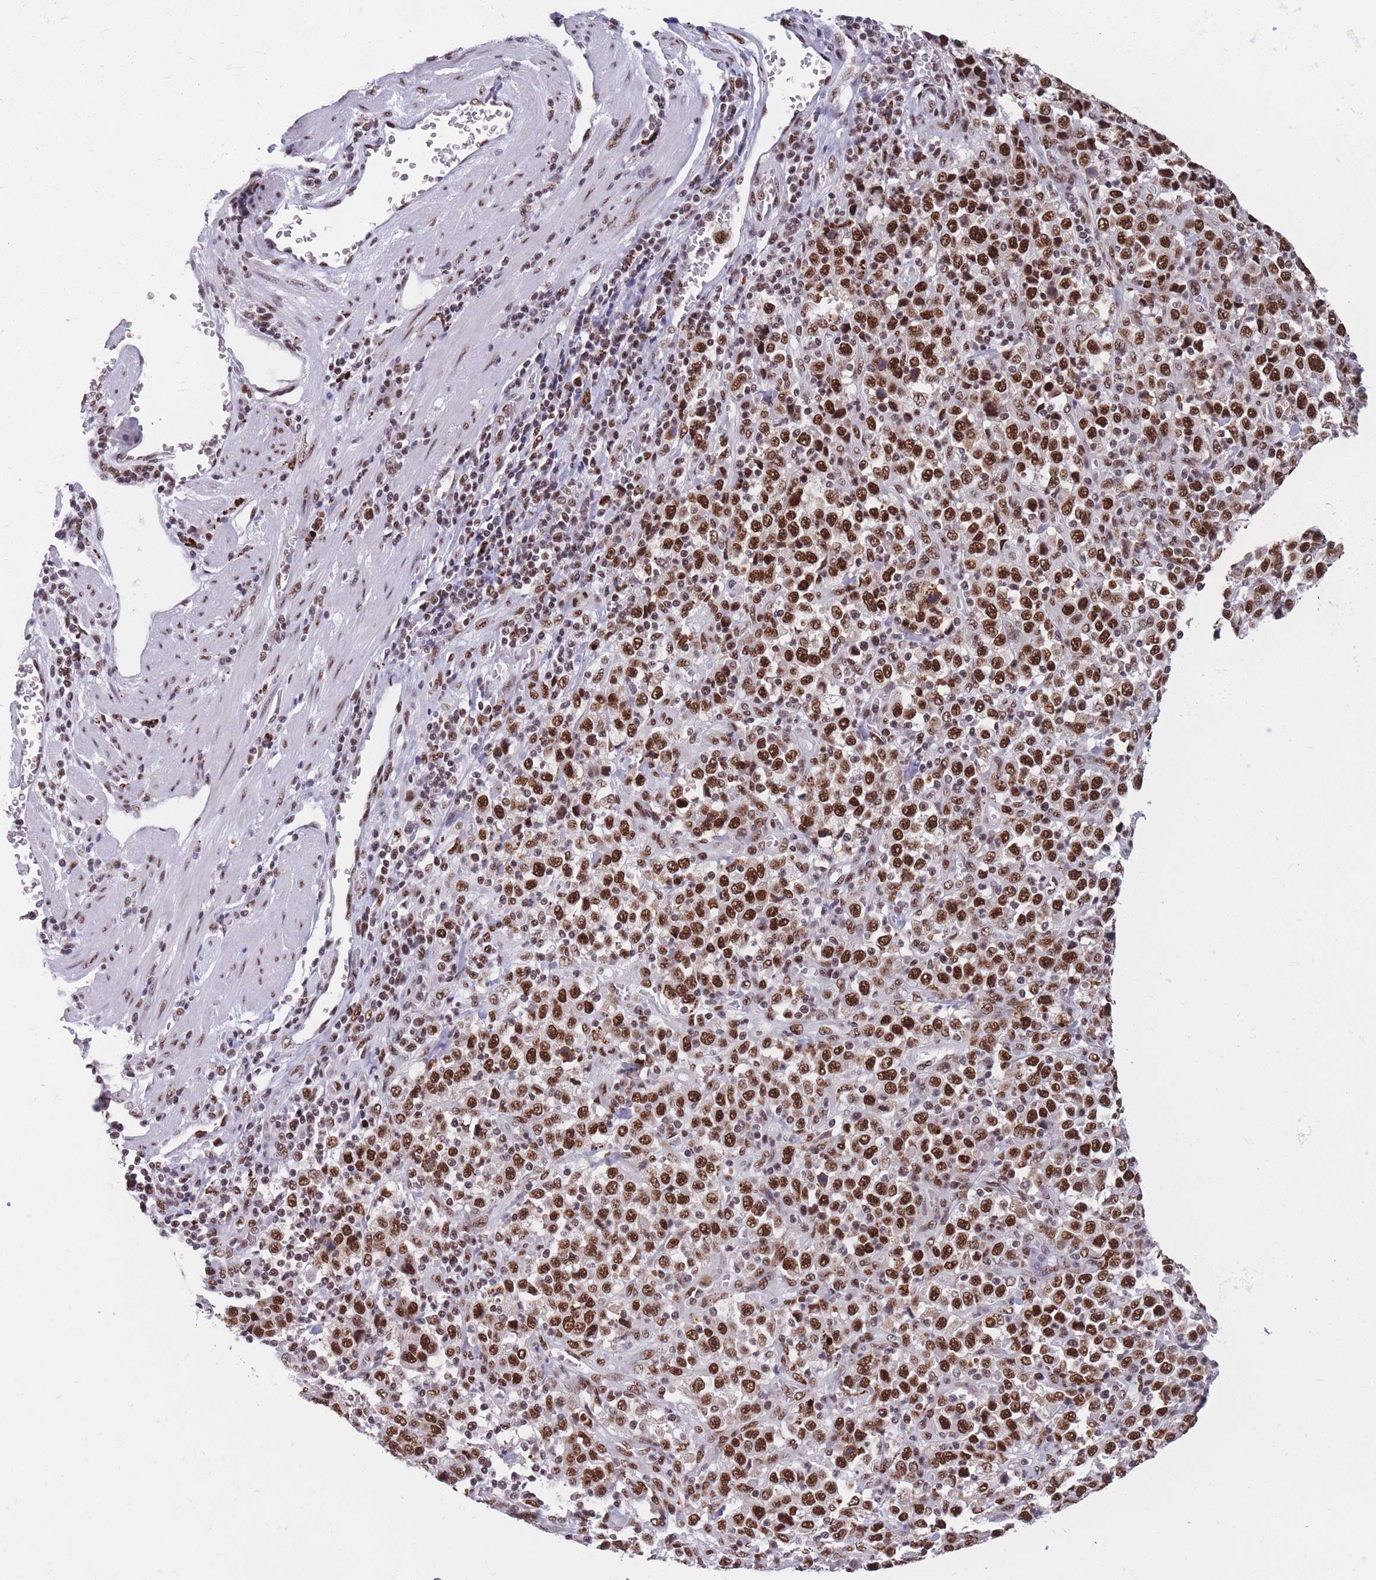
{"staining": {"intensity": "strong", "quantity": ">75%", "location": "nuclear"}, "tissue": "stomach cancer", "cell_type": "Tumor cells", "image_type": "cancer", "snomed": [{"axis": "morphology", "description": "Normal tissue, NOS"}, {"axis": "morphology", "description": "Adenocarcinoma, NOS"}, {"axis": "topography", "description": "Stomach, upper"}, {"axis": "topography", "description": "Stomach"}], "caption": "Immunohistochemical staining of human stomach cancer demonstrates strong nuclear protein positivity in about >75% of tumor cells.", "gene": "PRPF19", "patient": {"sex": "male", "age": 59}}